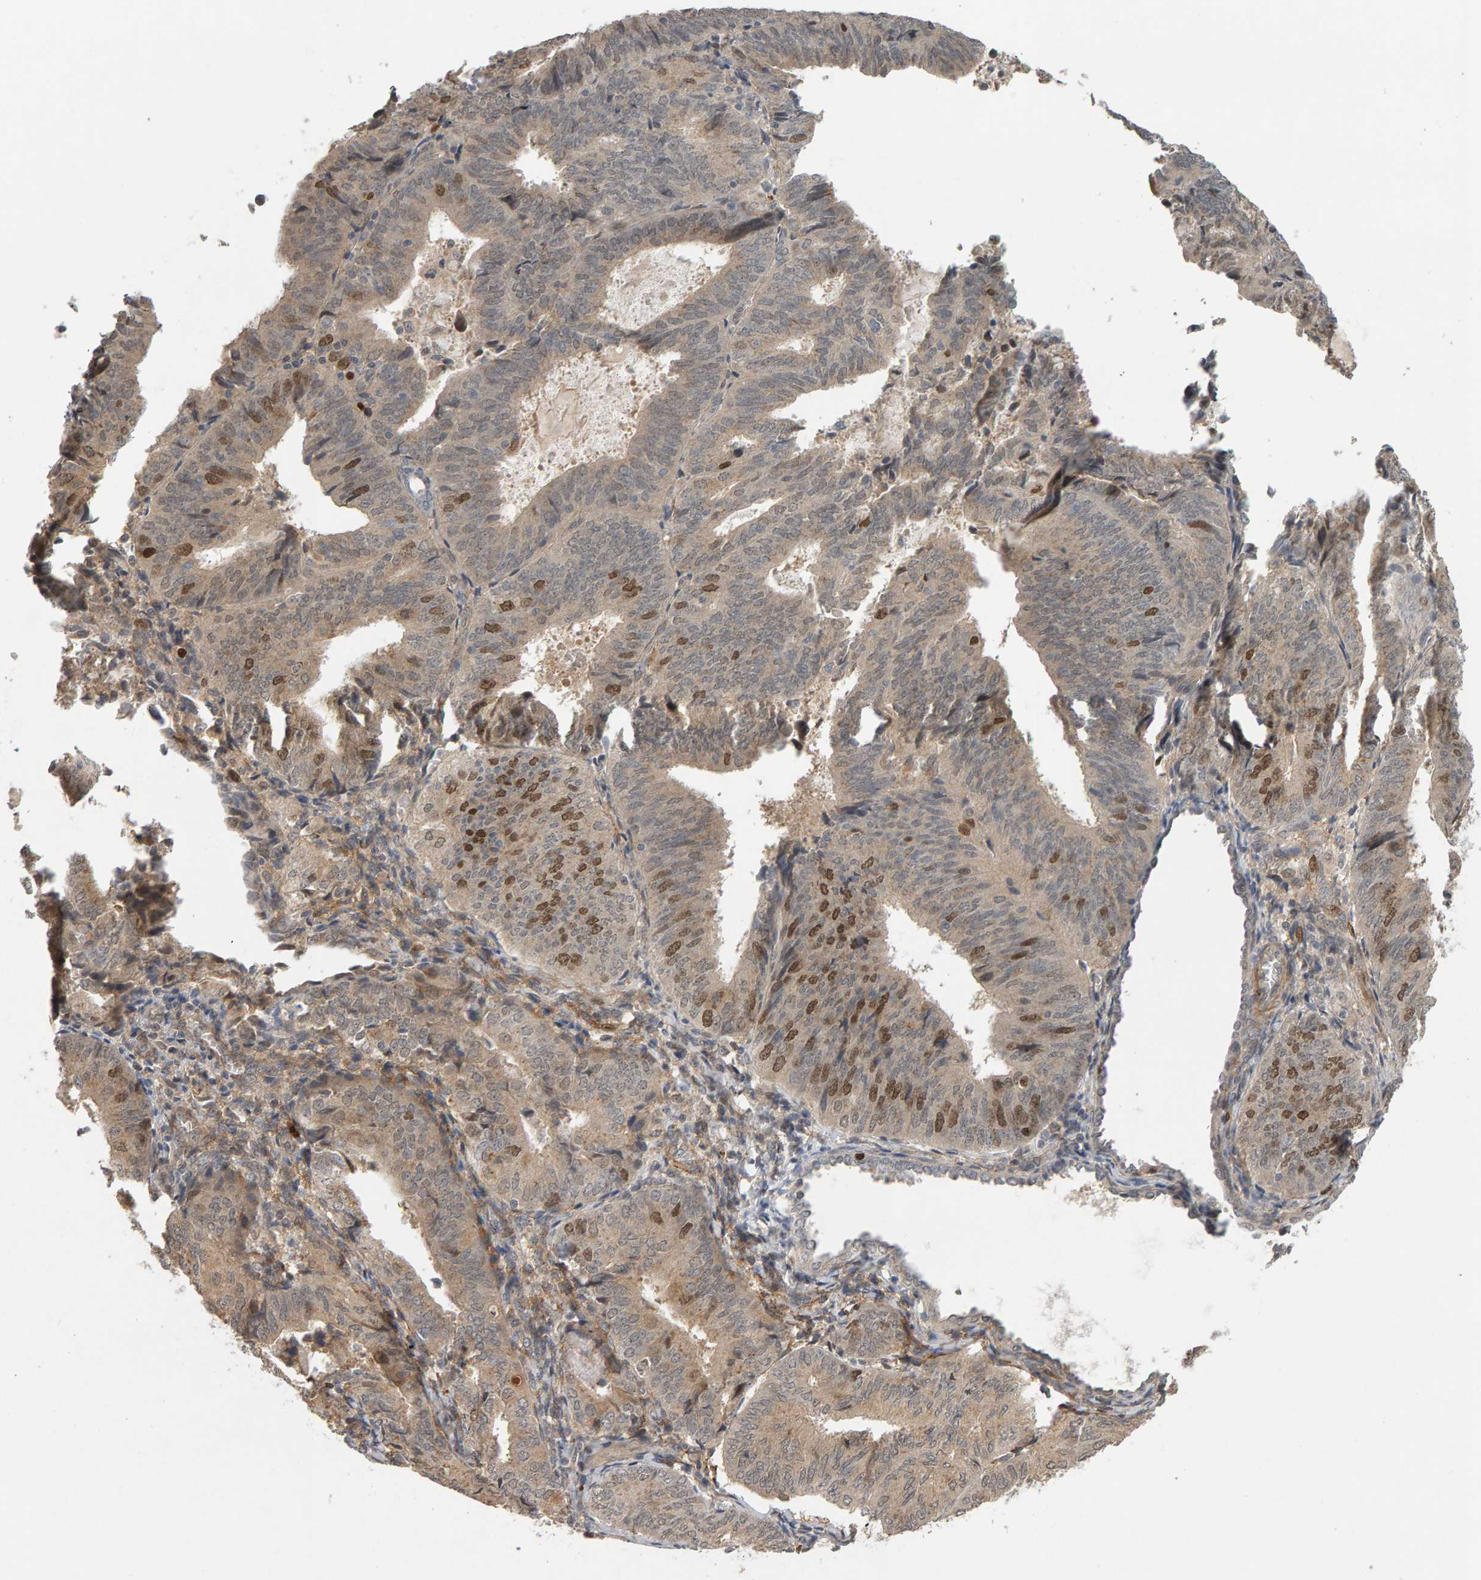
{"staining": {"intensity": "moderate", "quantity": "25%-75%", "location": "cytoplasmic/membranous,nuclear"}, "tissue": "endometrial cancer", "cell_type": "Tumor cells", "image_type": "cancer", "snomed": [{"axis": "morphology", "description": "Adenocarcinoma, NOS"}, {"axis": "topography", "description": "Endometrium"}], "caption": "This micrograph demonstrates immunohistochemistry staining of endometrial adenocarcinoma, with medium moderate cytoplasmic/membranous and nuclear positivity in approximately 25%-75% of tumor cells.", "gene": "CDCA5", "patient": {"sex": "female", "age": 81}}